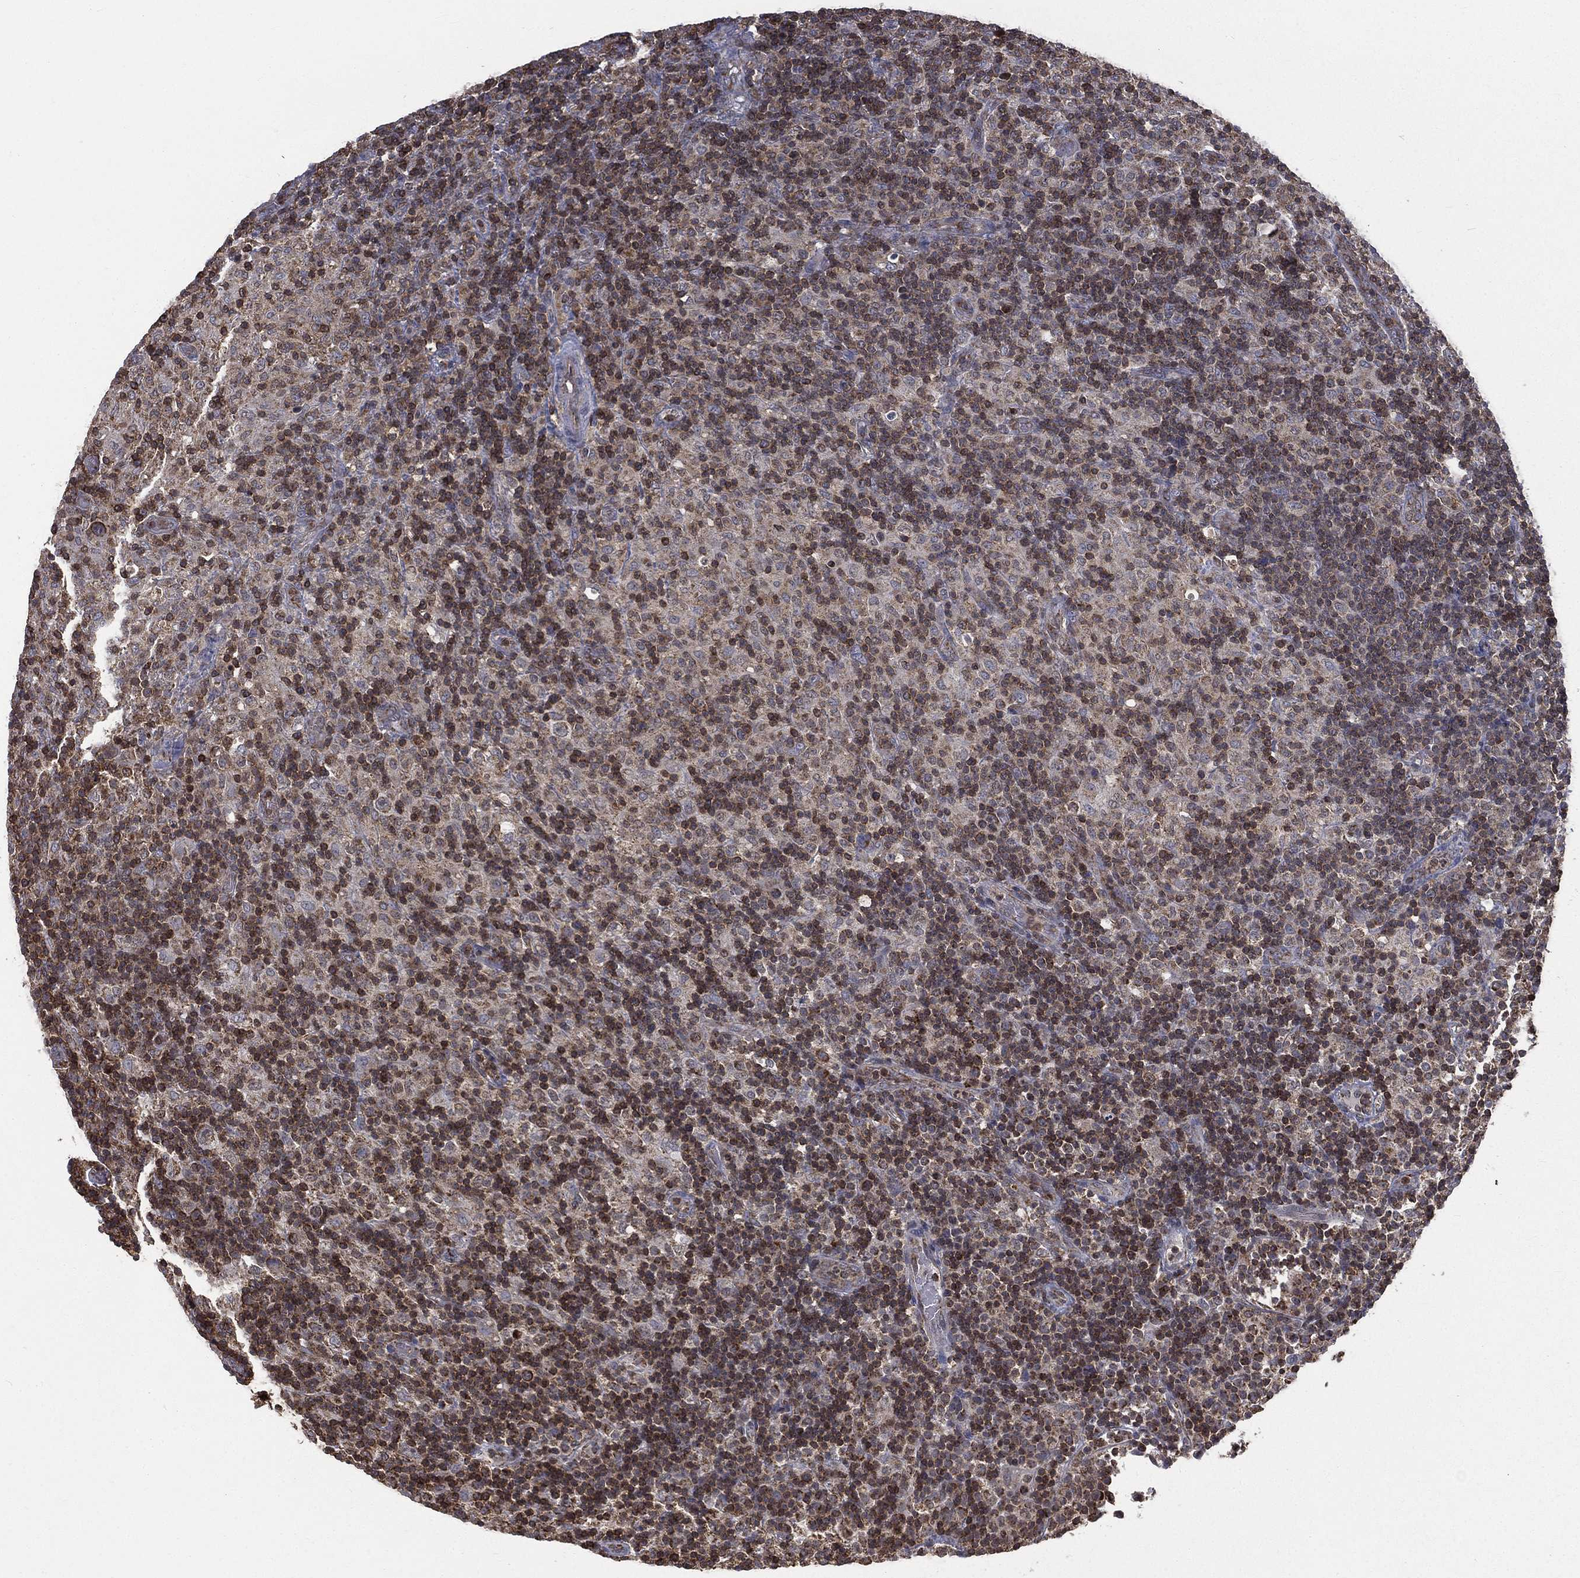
{"staining": {"intensity": "negative", "quantity": "none", "location": "none"}, "tissue": "lymphoma", "cell_type": "Tumor cells", "image_type": "cancer", "snomed": [{"axis": "morphology", "description": "Hodgkin's disease, NOS"}, {"axis": "topography", "description": "Lymph node"}], "caption": "Tumor cells are negative for brown protein staining in Hodgkin's disease.", "gene": "RIN3", "patient": {"sex": "male", "age": 70}}